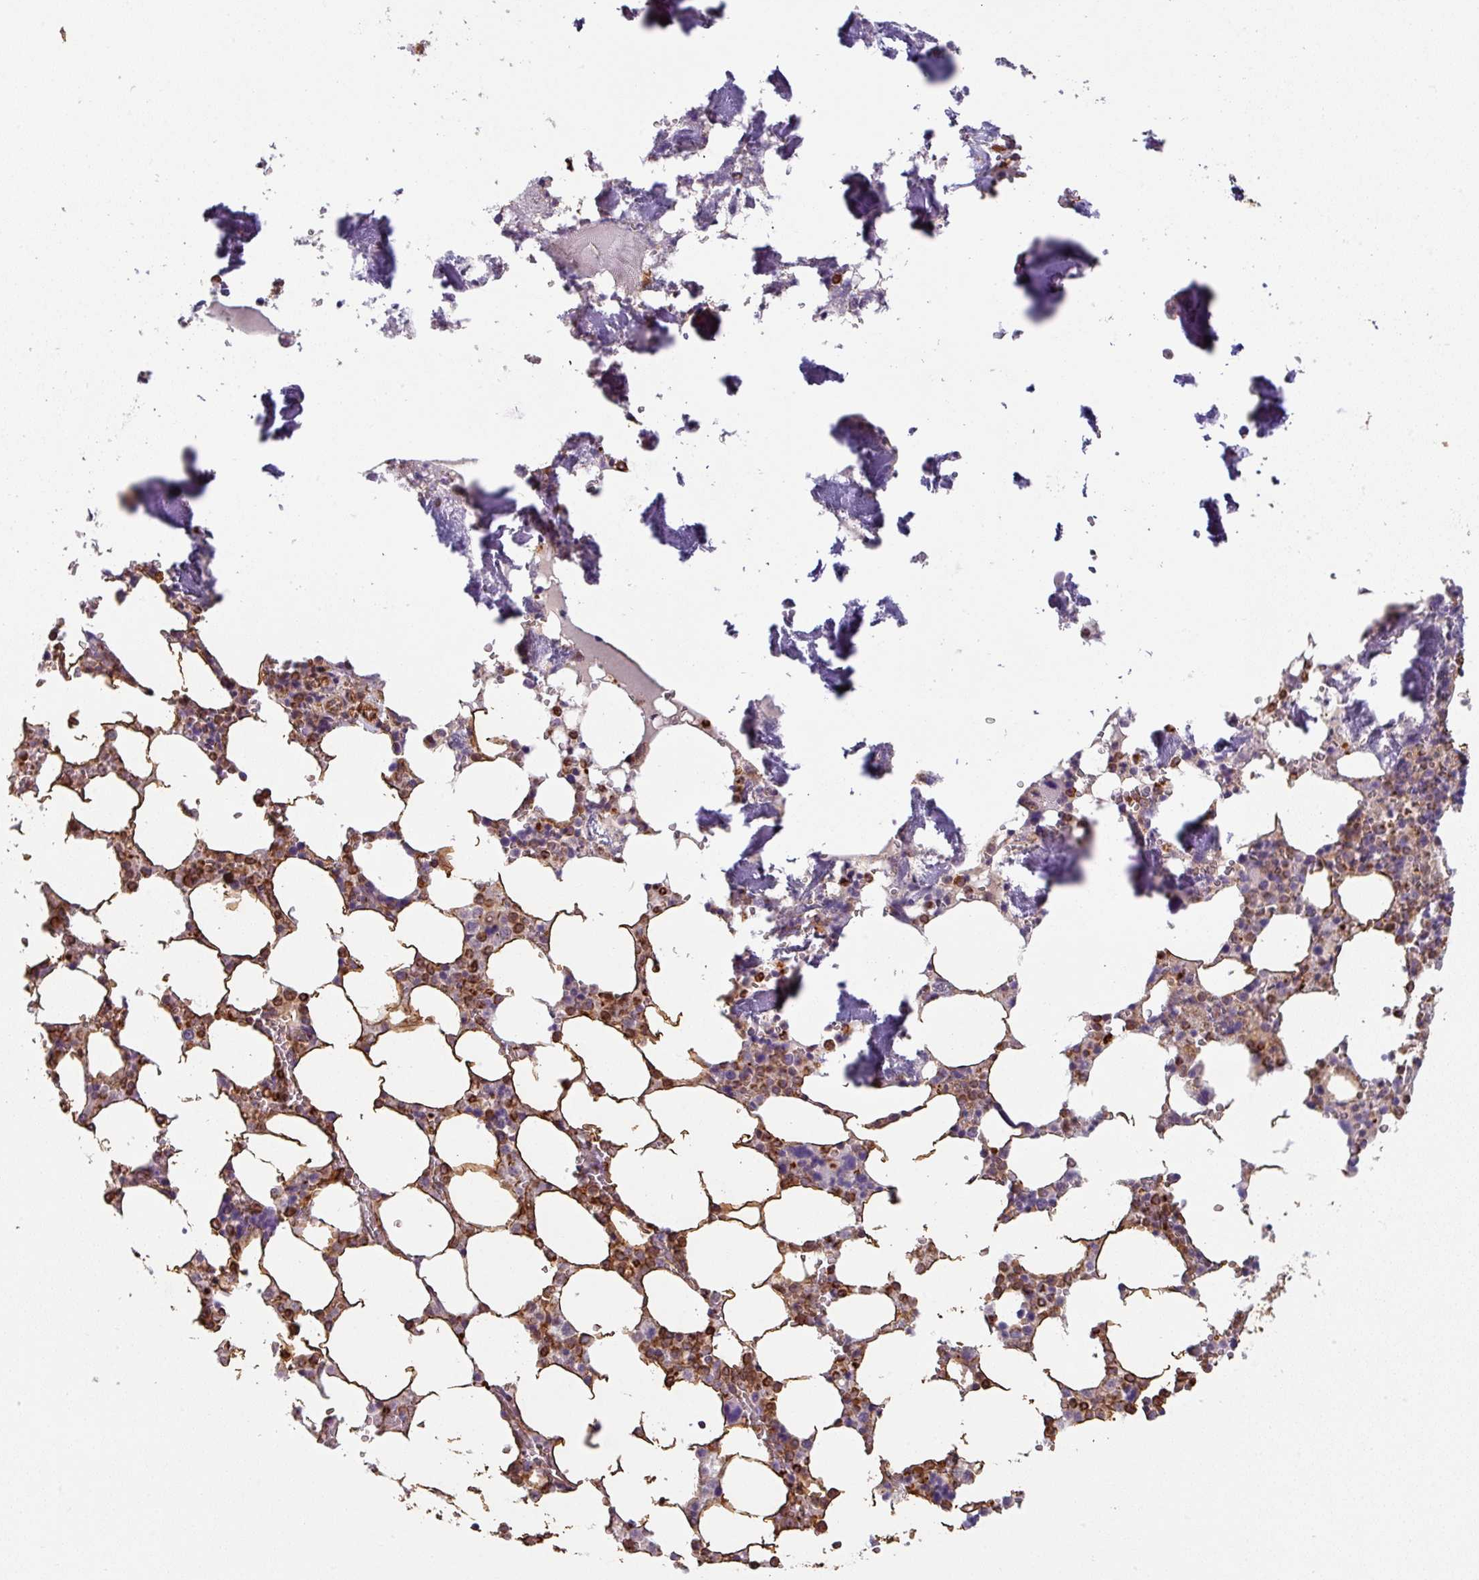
{"staining": {"intensity": "moderate", "quantity": "25%-75%", "location": "cytoplasmic/membranous"}, "tissue": "bone marrow", "cell_type": "Hematopoietic cells", "image_type": "normal", "snomed": [{"axis": "morphology", "description": "Normal tissue, NOS"}, {"axis": "topography", "description": "Bone marrow"}], "caption": "The histopathology image reveals immunohistochemical staining of normal bone marrow. There is moderate cytoplasmic/membranous staining is present in about 25%-75% of hematopoietic cells. (DAB = brown stain, brightfield microscopy at high magnification).", "gene": "ZNF280C", "patient": {"sex": "male", "age": 64}}